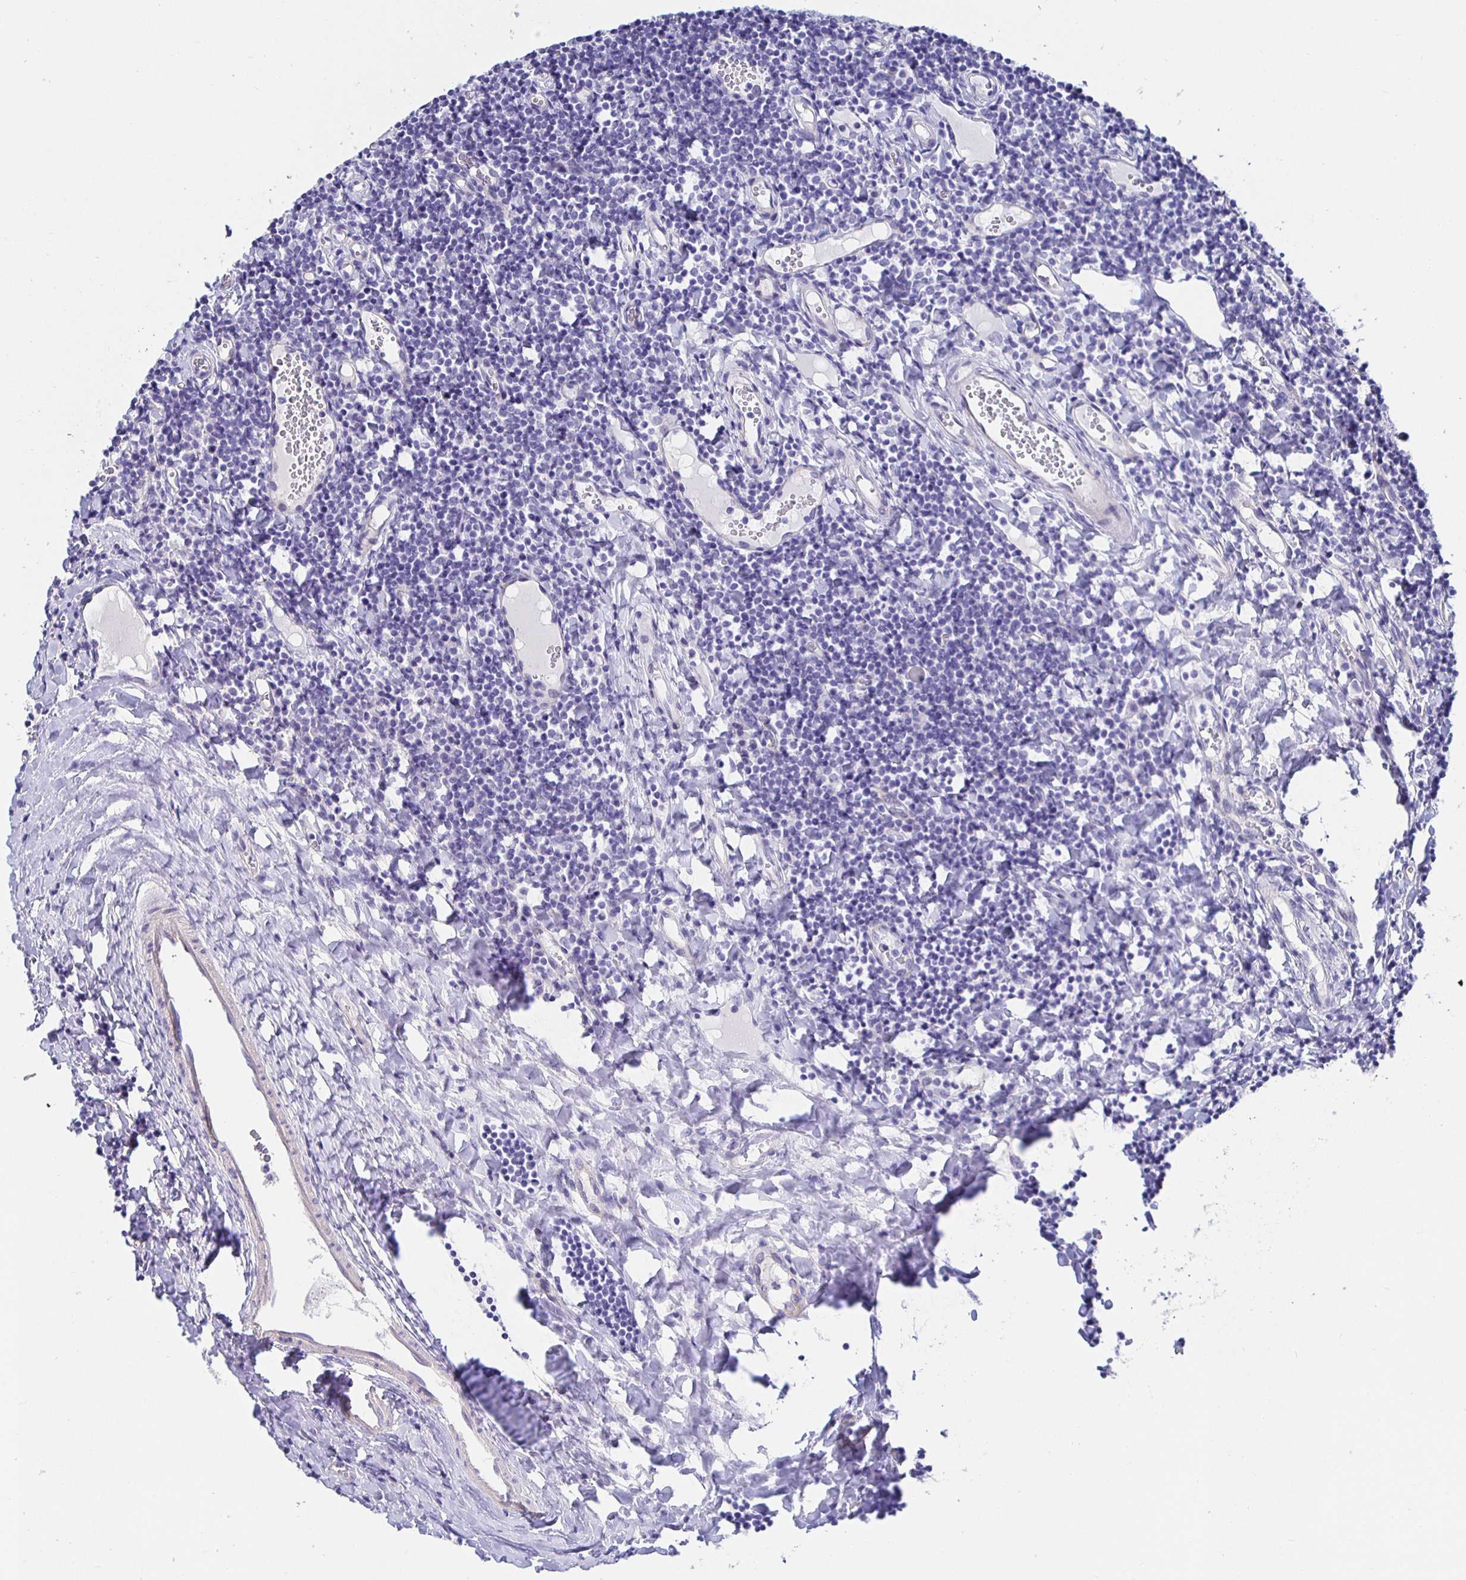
{"staining": {"intensity": "negative", "quantity": "none", "location": "none"}, "tissue": "tonsil", "cell_type": "Non-germinal center cells", "image_type": "normal", "snomed": [{"axis": "morphology", "description": "Normal tissue, NOS"}, {"axis": "topography", "description": "Tonsil"}], "caption": "Immunohistochemistry (IHC) image of unremarkable tonsil: human tonsil stained with DAB (3,3'-diaminobenzidine) exhibits no significant protein staining in non-germinal center cells. (DAB IHC, high magnification).", "gene": "HSPA4L", "patient": {"sex": "female", "age": 10}}